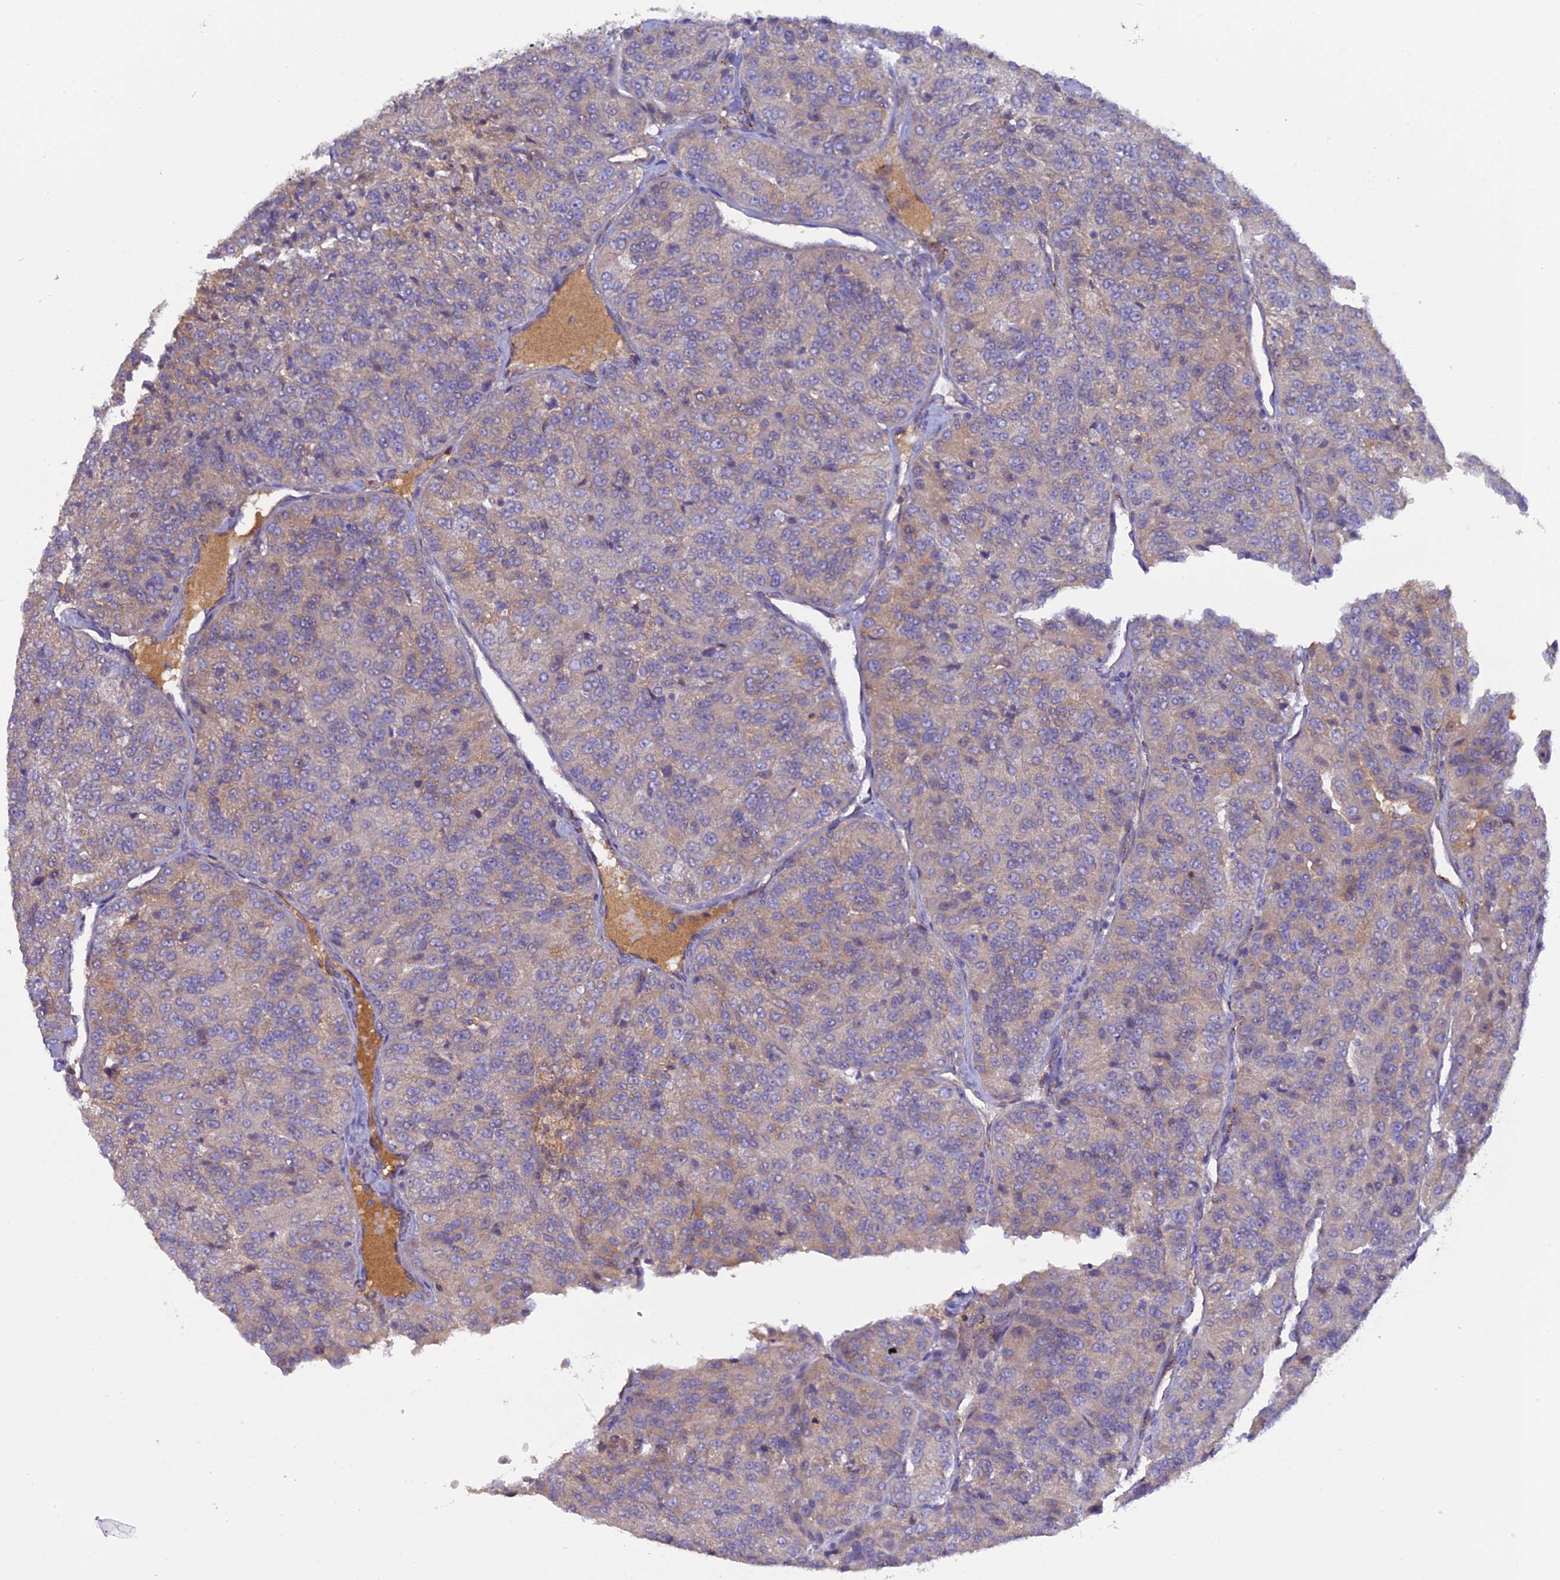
{"staining": {"intensity": "weak", "quantity": "<25%", "location": "cytoplasmic/membranous"}, "tissue": "renal cancer", "cell_type": "Tumor cells", "image_type": "cancer", "snomed": [{"axis": "morphology", "description": "Adenocarcinoma, NOS"}, {"axis": "topography", "description": "Kidney"}], "caption": "Tumor cells show no significant positivity in renal cancer.", "gene": "P3H3", "patient": {"sex": "female", "age": 63}}